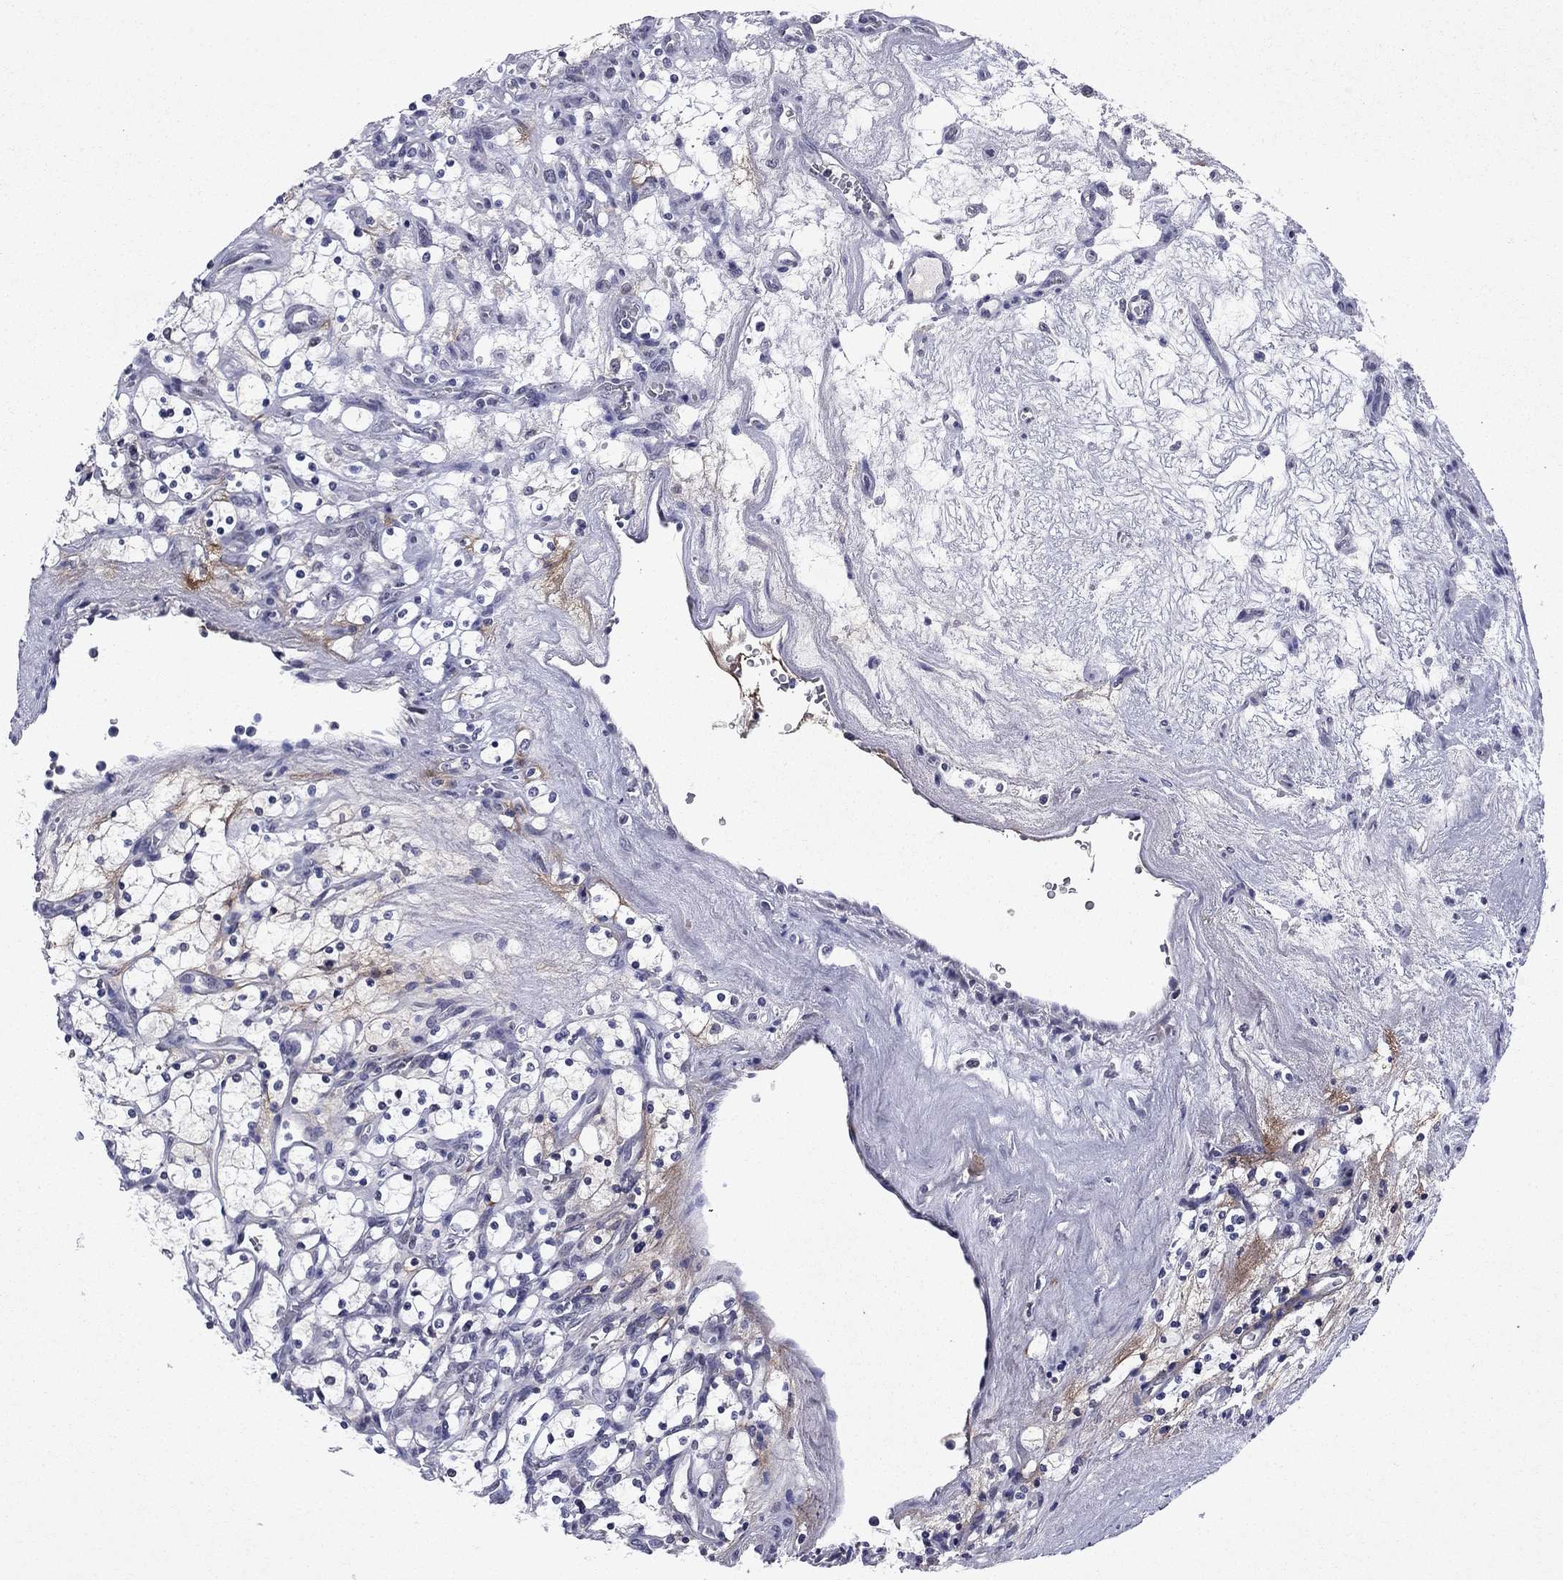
{"staining": {"intensity": "negative", "quantity": "none", "location": "none"}, "tissue": "renal cancer", "cell_type": "Tumor cells", "image_type": "cancer", "snomed": [{"axis": "morphology", "description": "Adenocarcinoma, NOS"}, {"axis": "topography", "description": "Kidney"}], "caption": "The micrograph displays no staining of tumor cells in renal cancer (adenocarcinoma).", "gene": "ECM1", "patient": {"sex": "female", "age": 69}}